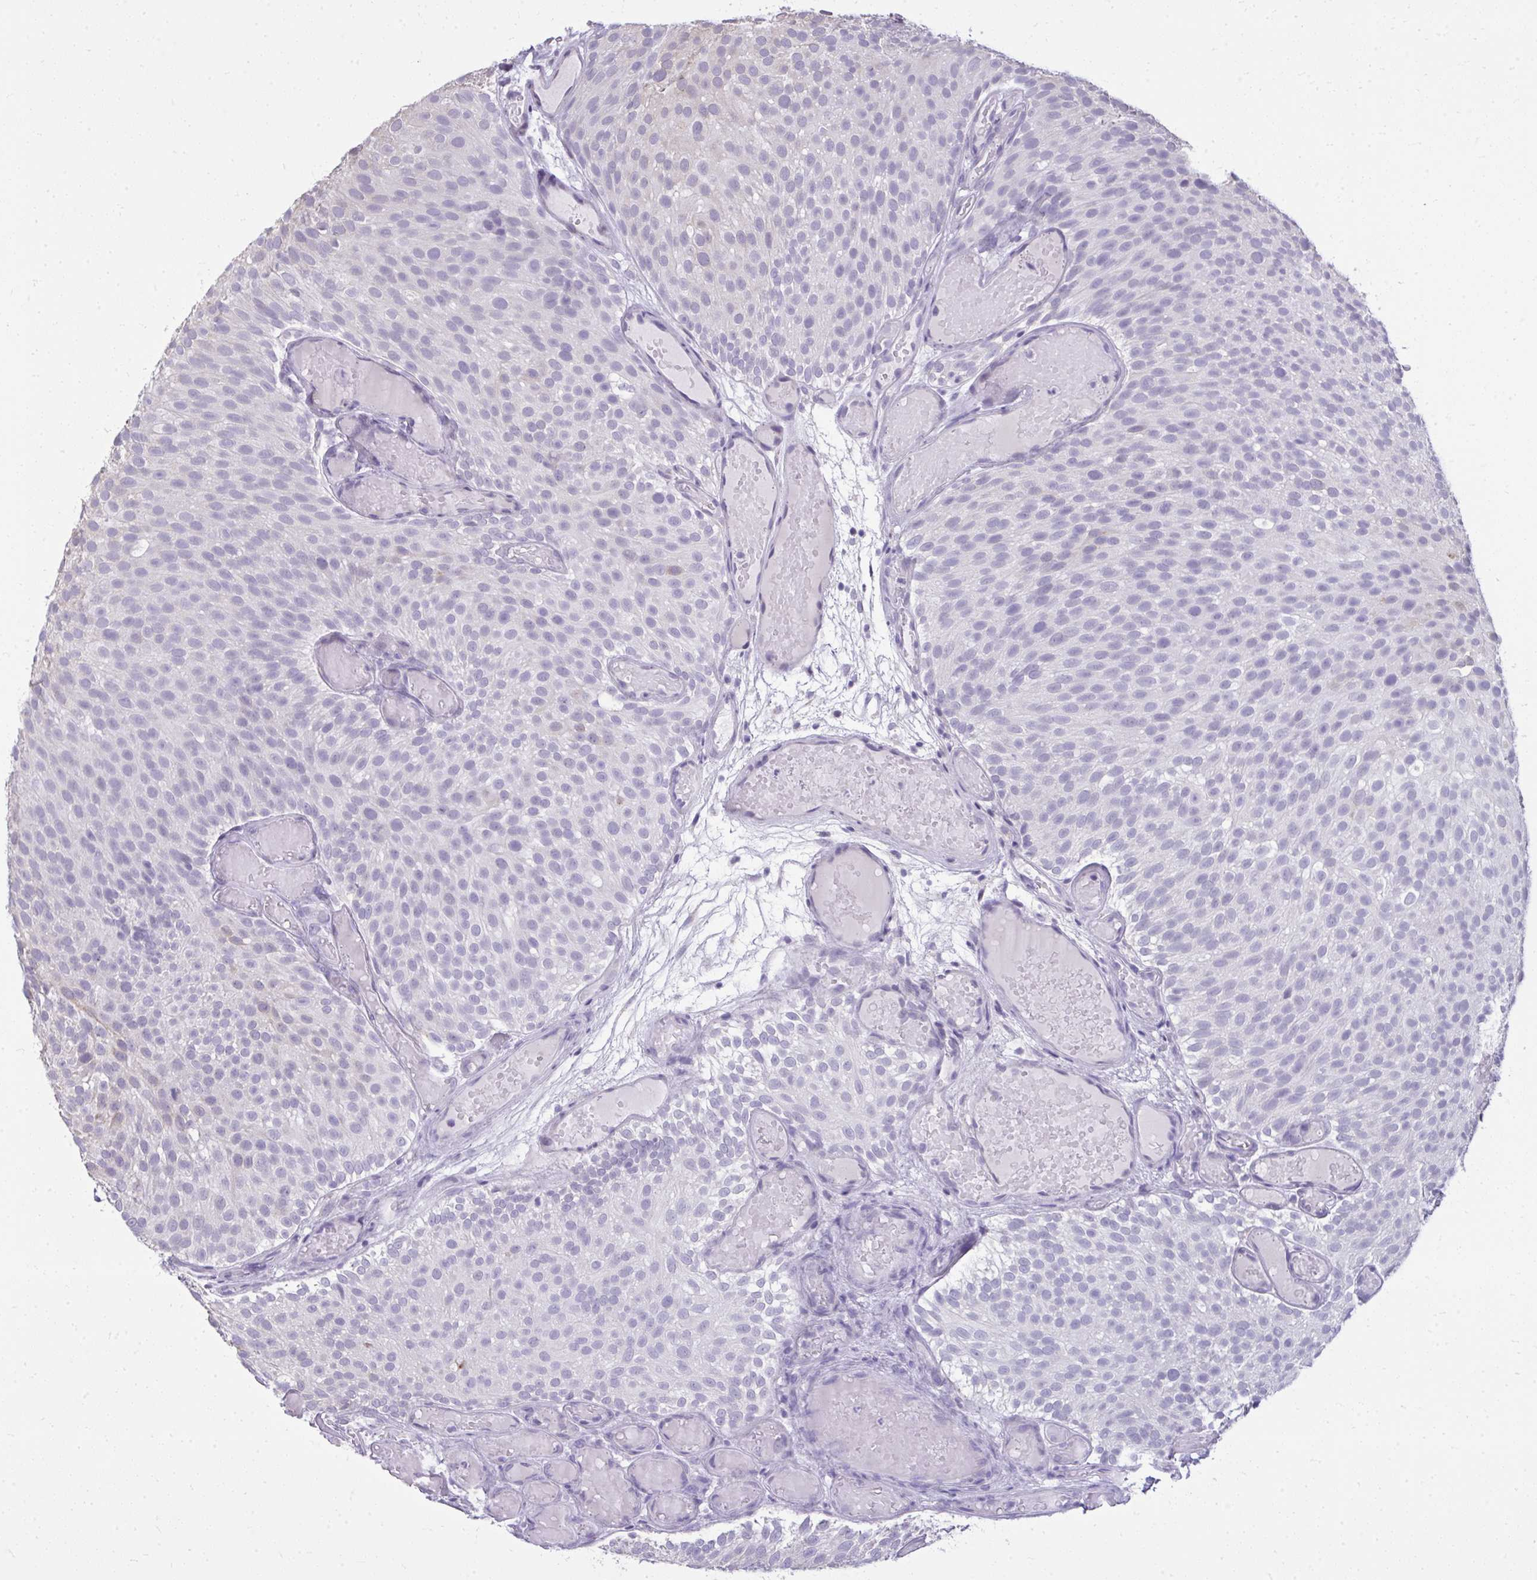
{"staining": {"intensity": "negative", "quantity": "none", "location": "none"}, "tissue": "urothelial cancer", "cell_type": "Tumor cells", "image_type": "cancer", "snomed": [{"axis": "morphology", "description": "Urothelial carcinoma, Low grade"}, {"axis": "topography", "description": "Urinary bladder"}], "caption": "Urothelial cancer stained for a protein using immunohistochemistry reveals no expression tumor cells.", "gene": "NPPA", "patient": {"sex": "male", "age": 78}}